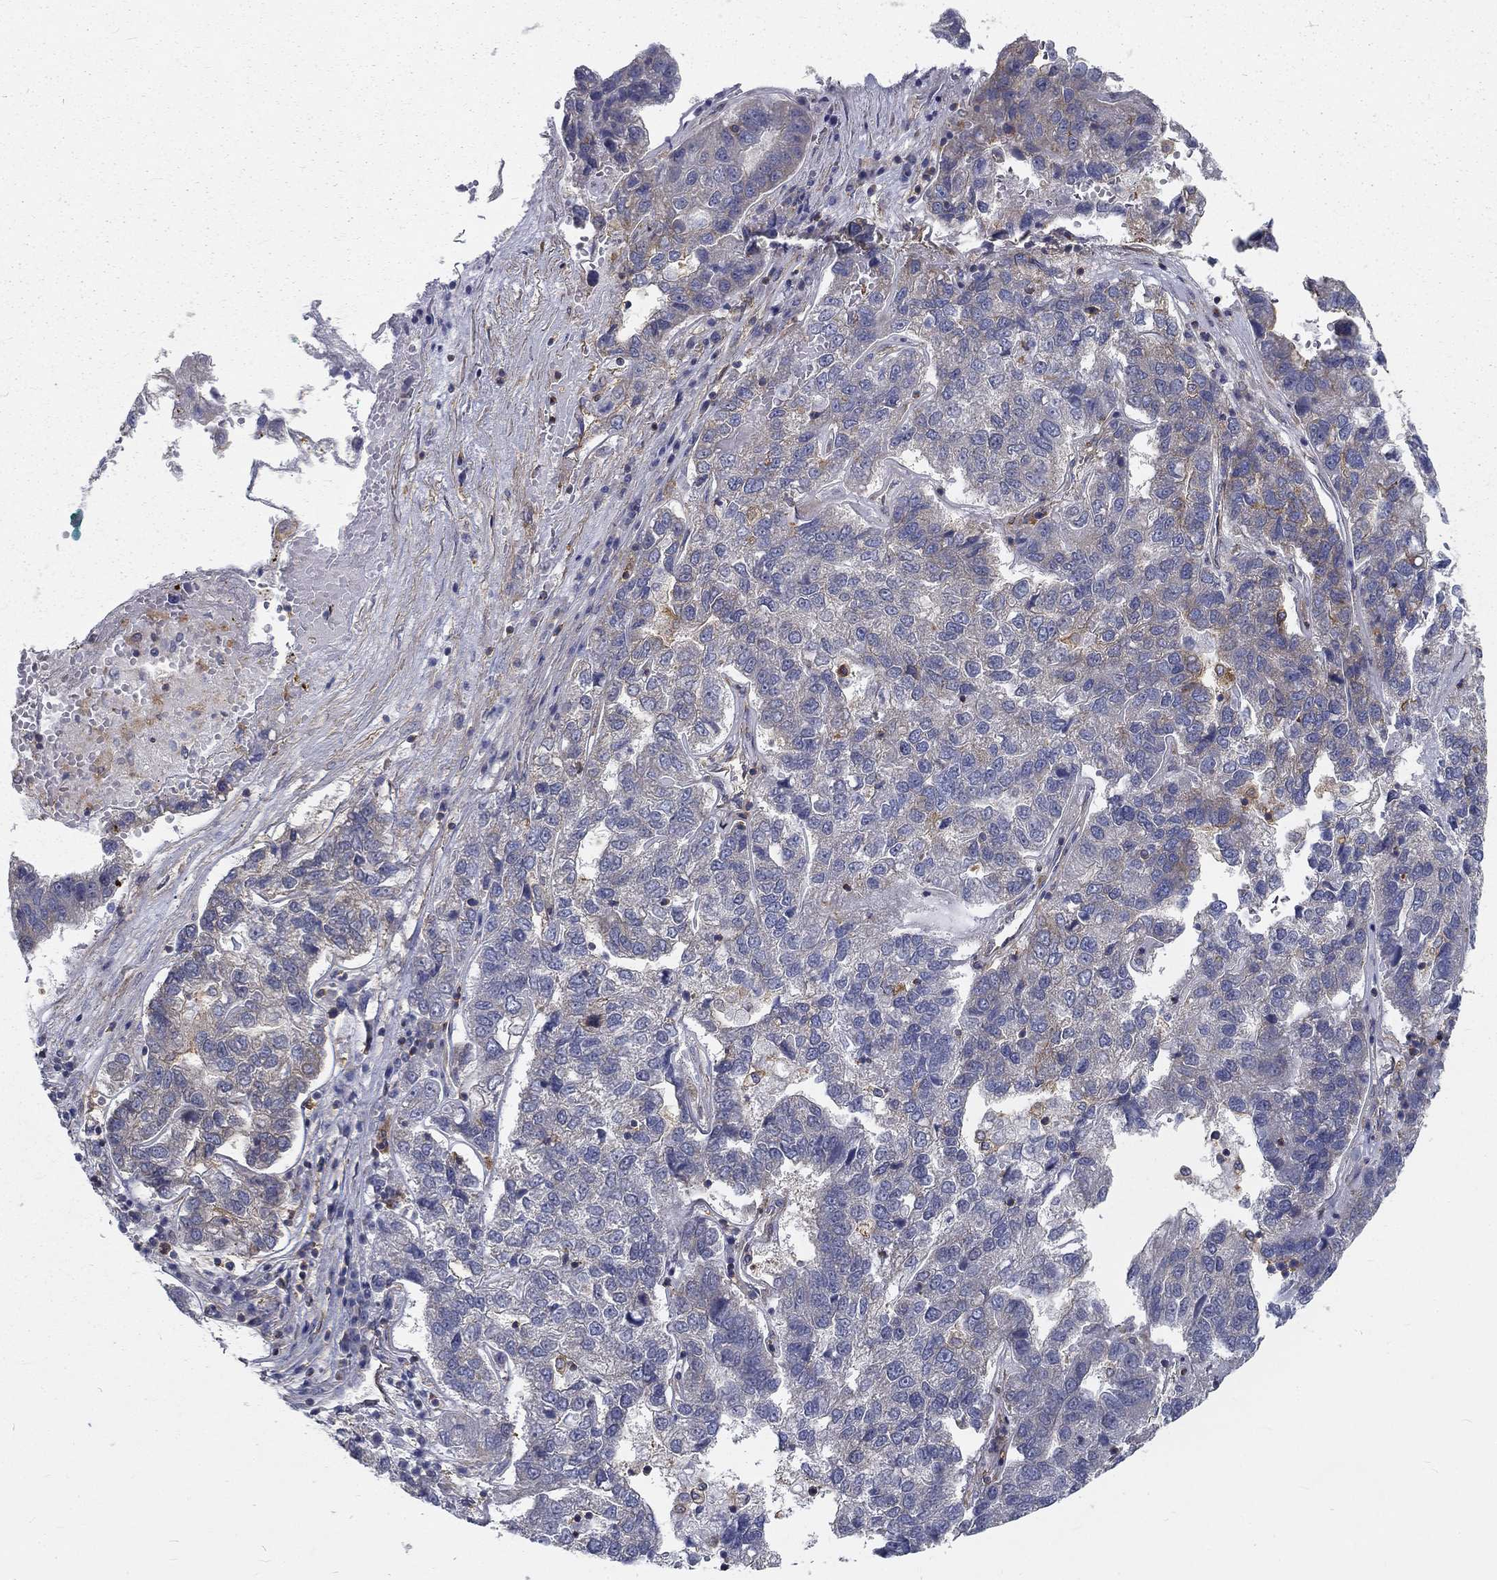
{"staining": {"intensity": "negative", "quantity": "none", "location": "none"}, "tissue": "pancreatic cancer", "cell_type": "Tumor cells", "image_type": "cancer", "snomed": [{"axis": "morphology", "description": "Adenocarcinoma, NOS"}, {"axis": "topography", "description": "Pancreas"}], "caption": "Immunohistochemistry (IHC) image of human adenocarcinoma (pancreatic) stained for a protein (brown), which demonstrates no expression in tumor cells.", "gene": "MTMR11", "patient": {"sex": "female", "age": 61}}